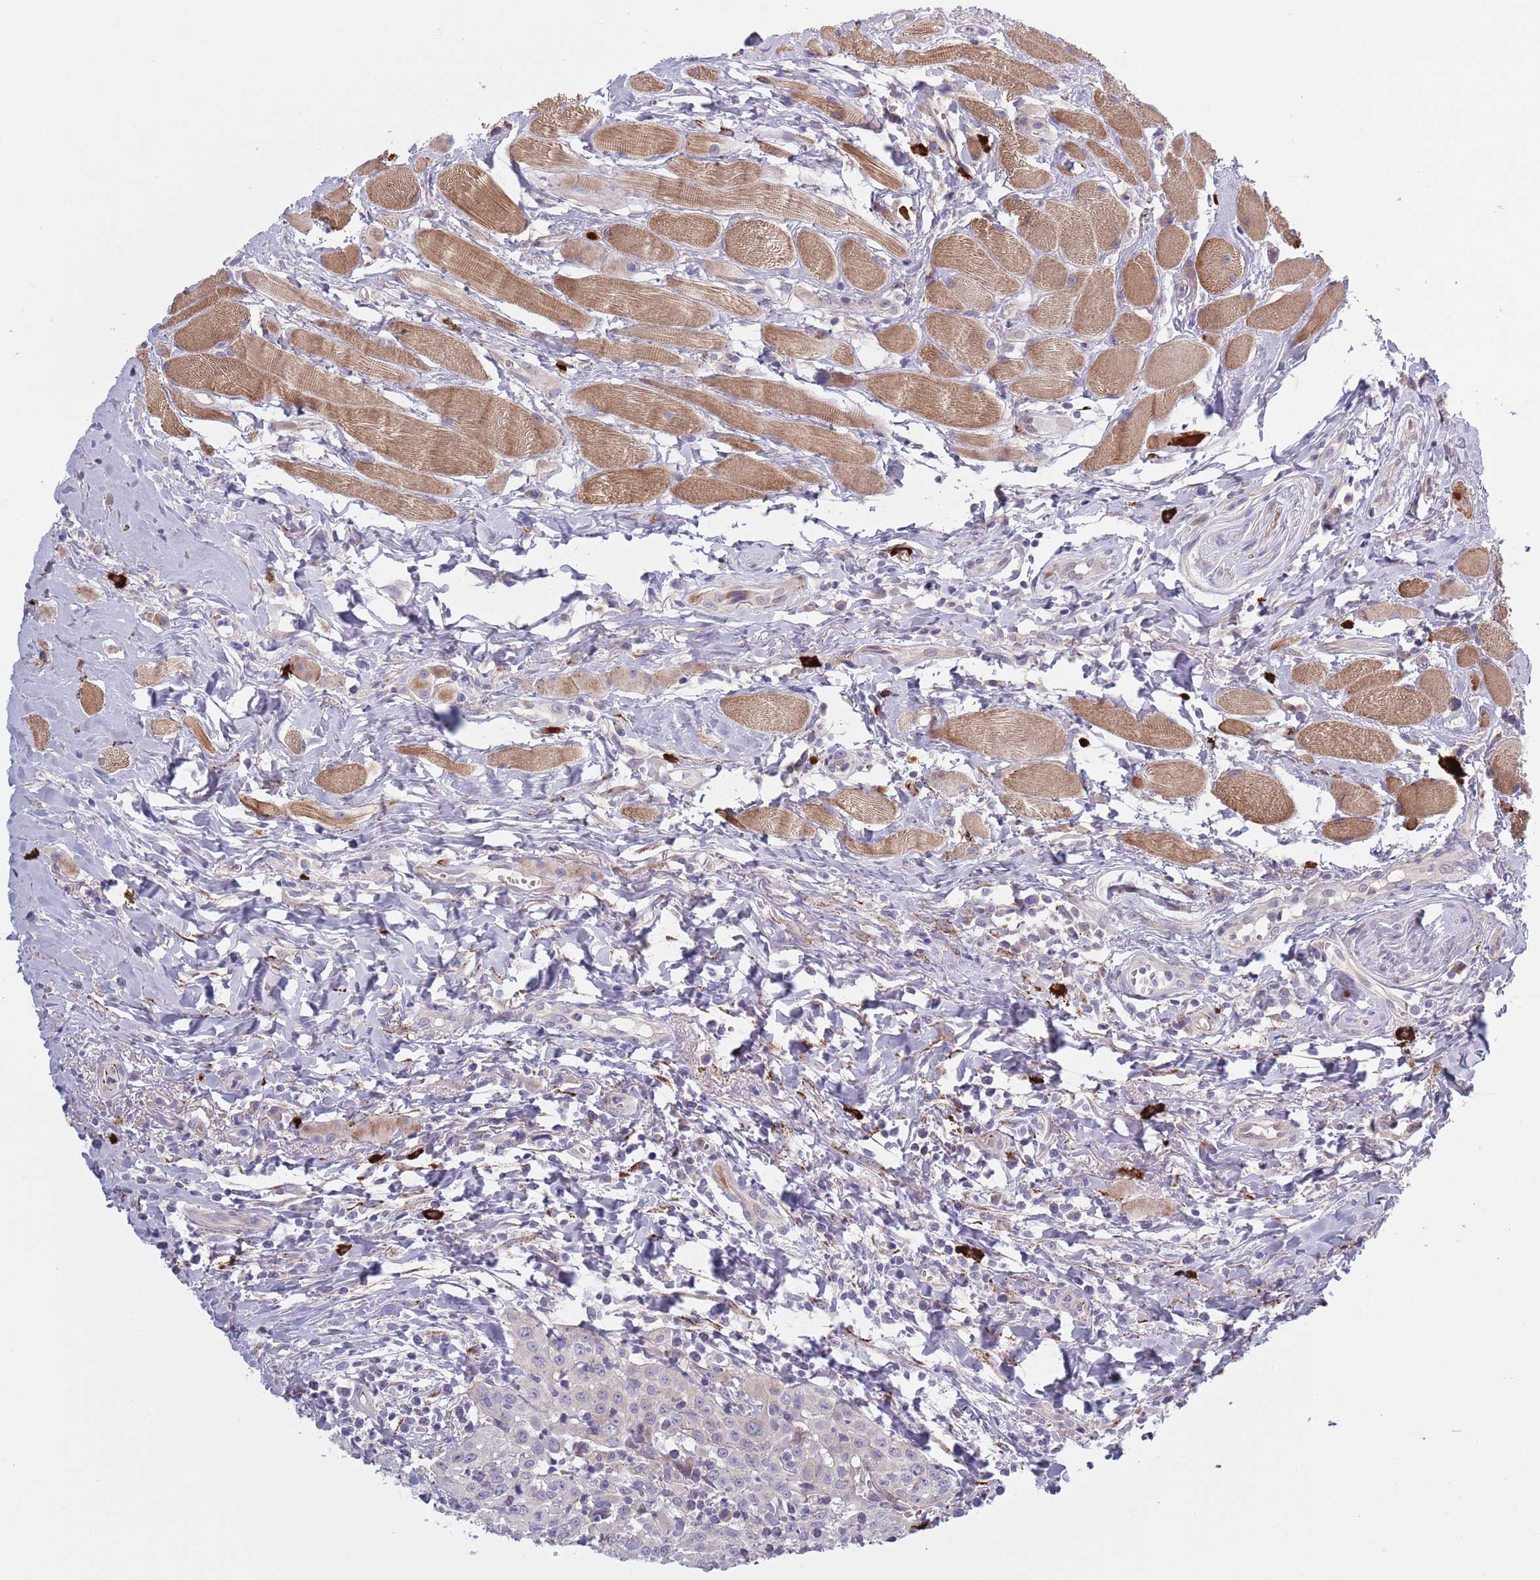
{"staining": {"intensity": "negative", "quantity": "none", "location": "none"}, "tissue": "head and neck cancer", "cell_type": "Tumor cells", "image_type": "cancer", "snomed": [{"axis": "morphology", "description": "Normal tissue, NOS"}, {"axis": "morphology", "description": "Squamous cell carcinoma, NOS"}, {"axis": "topography", "description": "Oral tissue"}, {"axis": "topography", "description": "Head-Neck"}], "caption": "Micrograph shows no protein positivity in tumor cells of squamous cell carcinoma (head and neck) tissue.", "gene": "TYW1", "patient": {"sex": "female", "age": 70}}